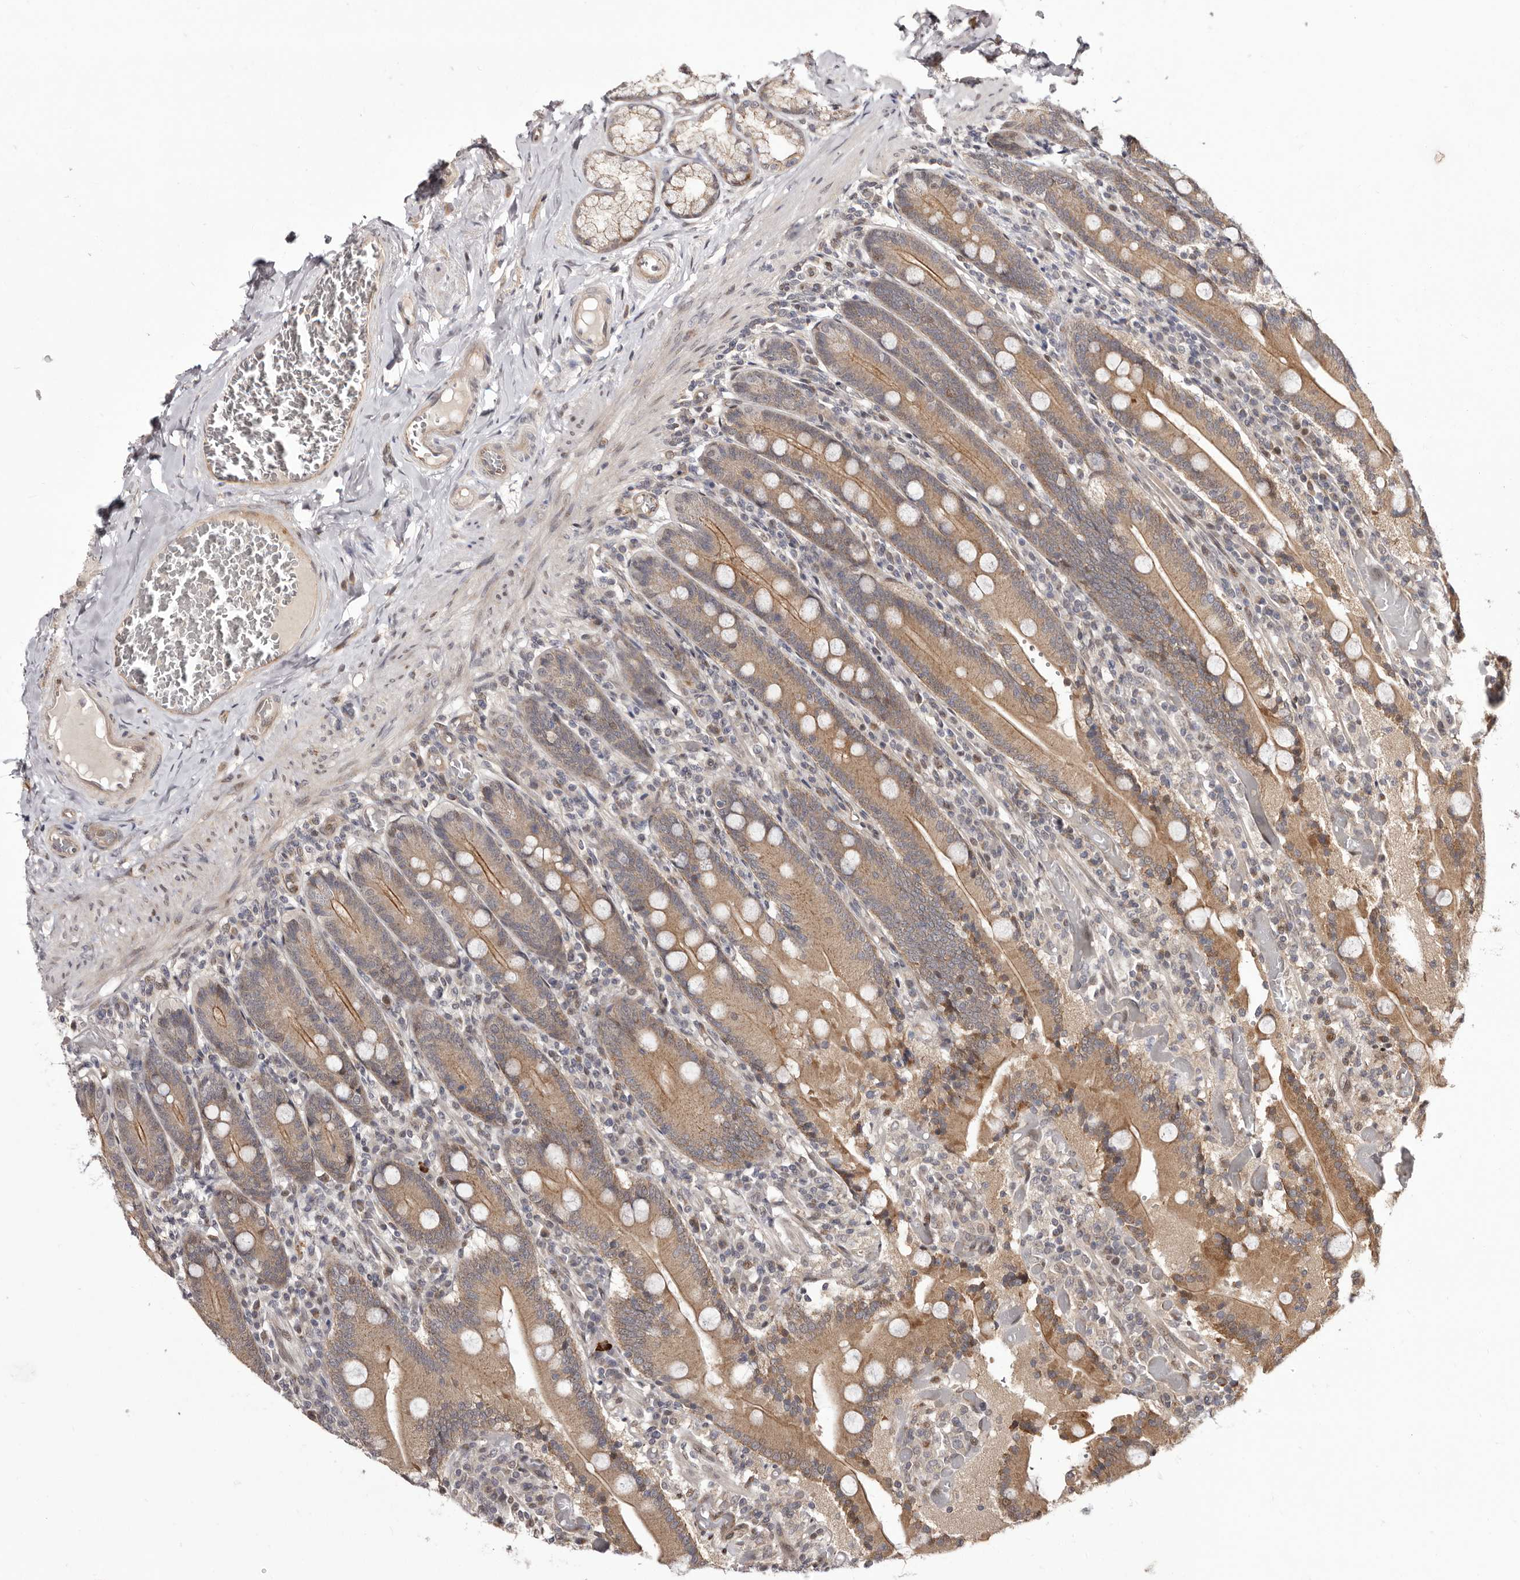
{"staining": {"intensity": "strong", "quantity": ">75%", "location": "cytoplasmic/membranous,nuclear"}, "tissue": "duodenum", "cell_type": "Glandular cells", "image_type": "normal", "snomed": [{"axis": "morphology", "description": "Normal tissue, NOS"}, {"axis": "topography", "description": "Duodenum"}], "caption": "Glandular cells show strong cytoplasmic/membranous,nuclear positivity in approximately >75% of cells in unremarkable duodenum.", "gene": "GLRX3", "patient": {"sex": "female", "age": 62}}